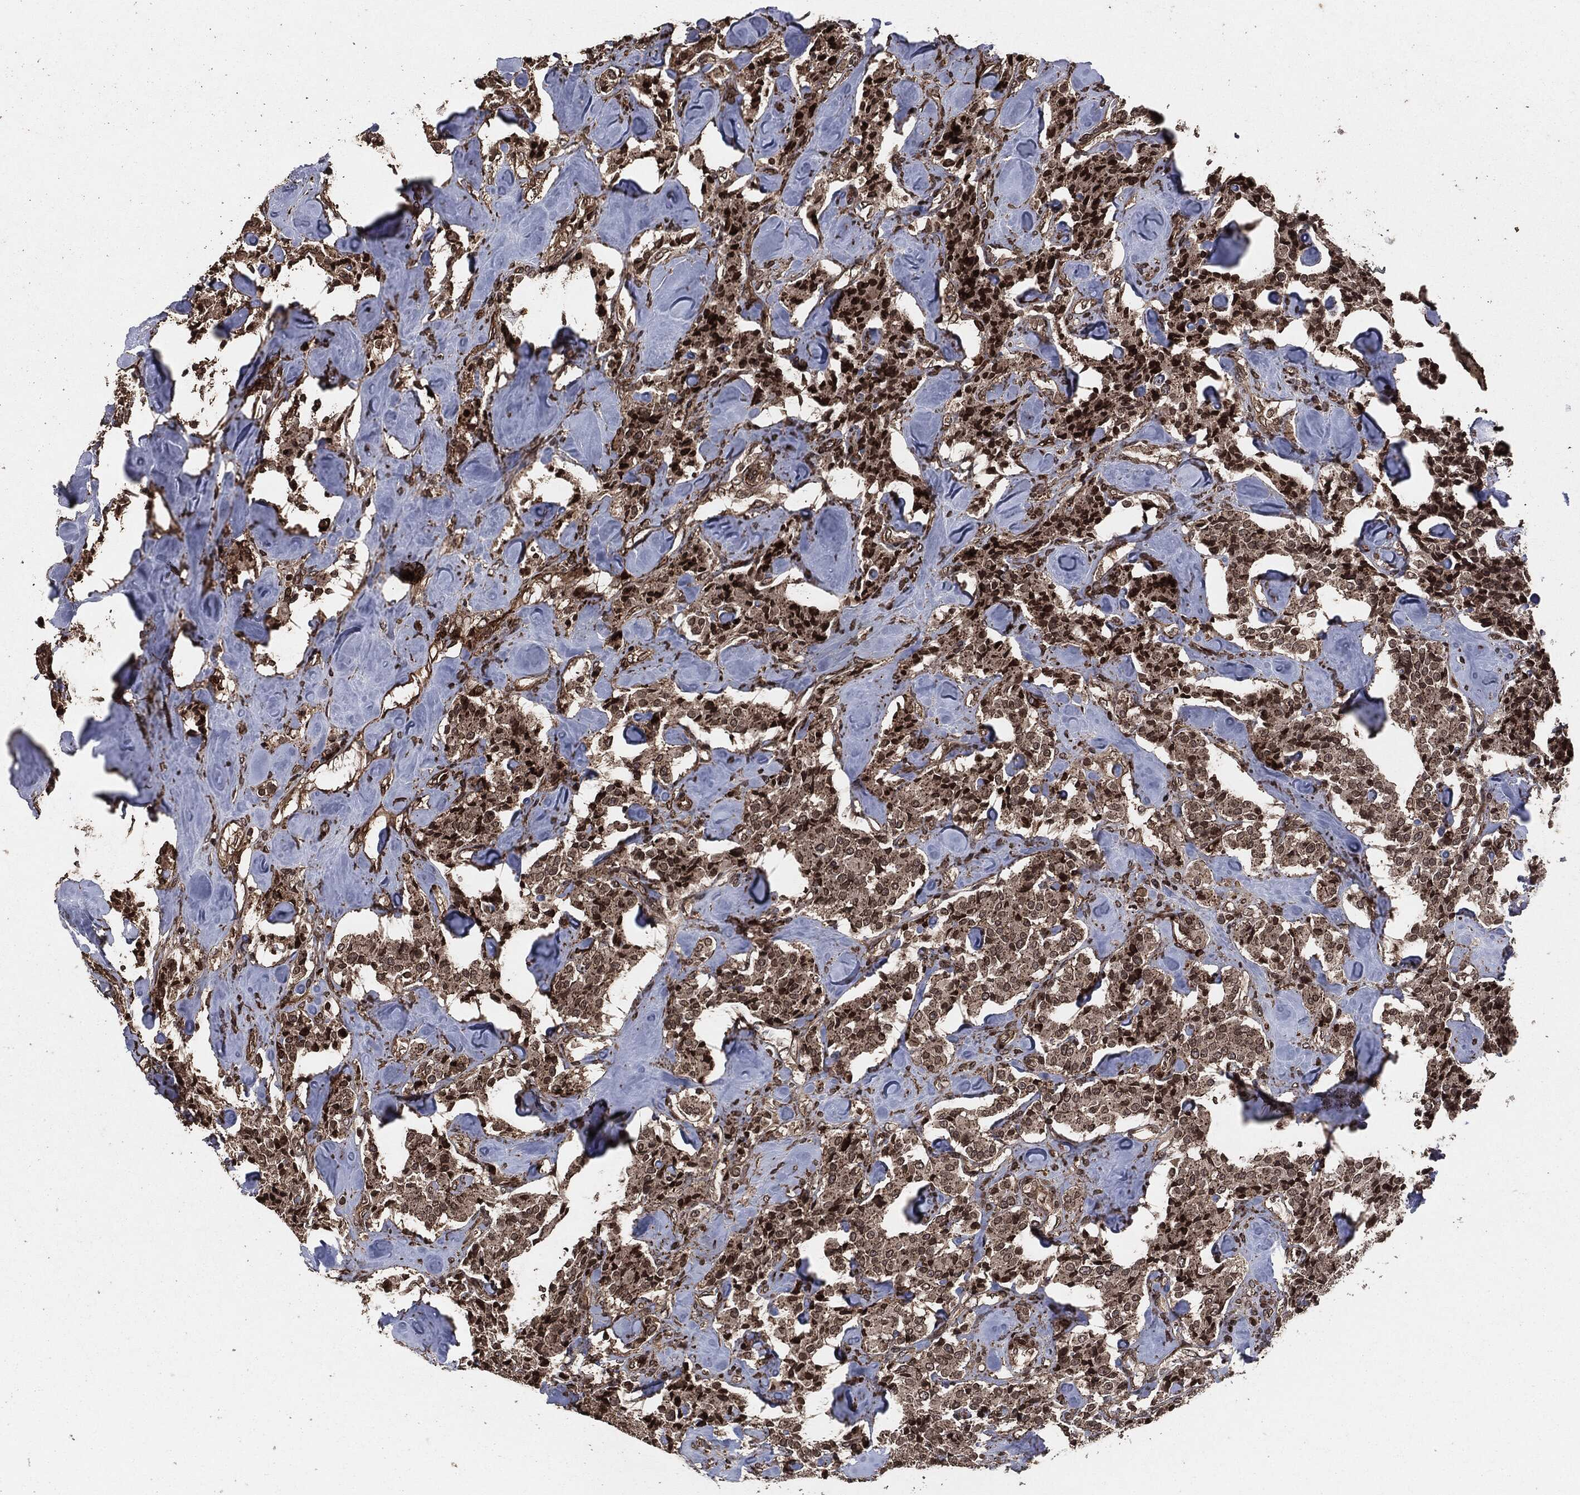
{"staining": {"intensity": "moderate", "quantity": ">75%", "location": "cytoplasmic/membranous,nuclear"}, "tissue": "carcinoid", "cell_type": "Tumor cells", "image_type": "cancer", "snomed": [{"axis": "morphology", "description": "Carcinoid, malignant, NOS"}, {"axis": "topography", "description": "Pancreas"}], "caption": "A photomicrograph of human carcinoid stained for a protein demonstrates moderate cytoplasmic/membranous and nuclear brown staining in tumor cells. The staining is performed using DAB (3,3'-diaminobenzidine) brown chromogen to label protein expression. The nuclei are counter-stained blue using hematoxylin.", "gene": "IFIT1", "patient": {"sex": "male", "age": 41}}